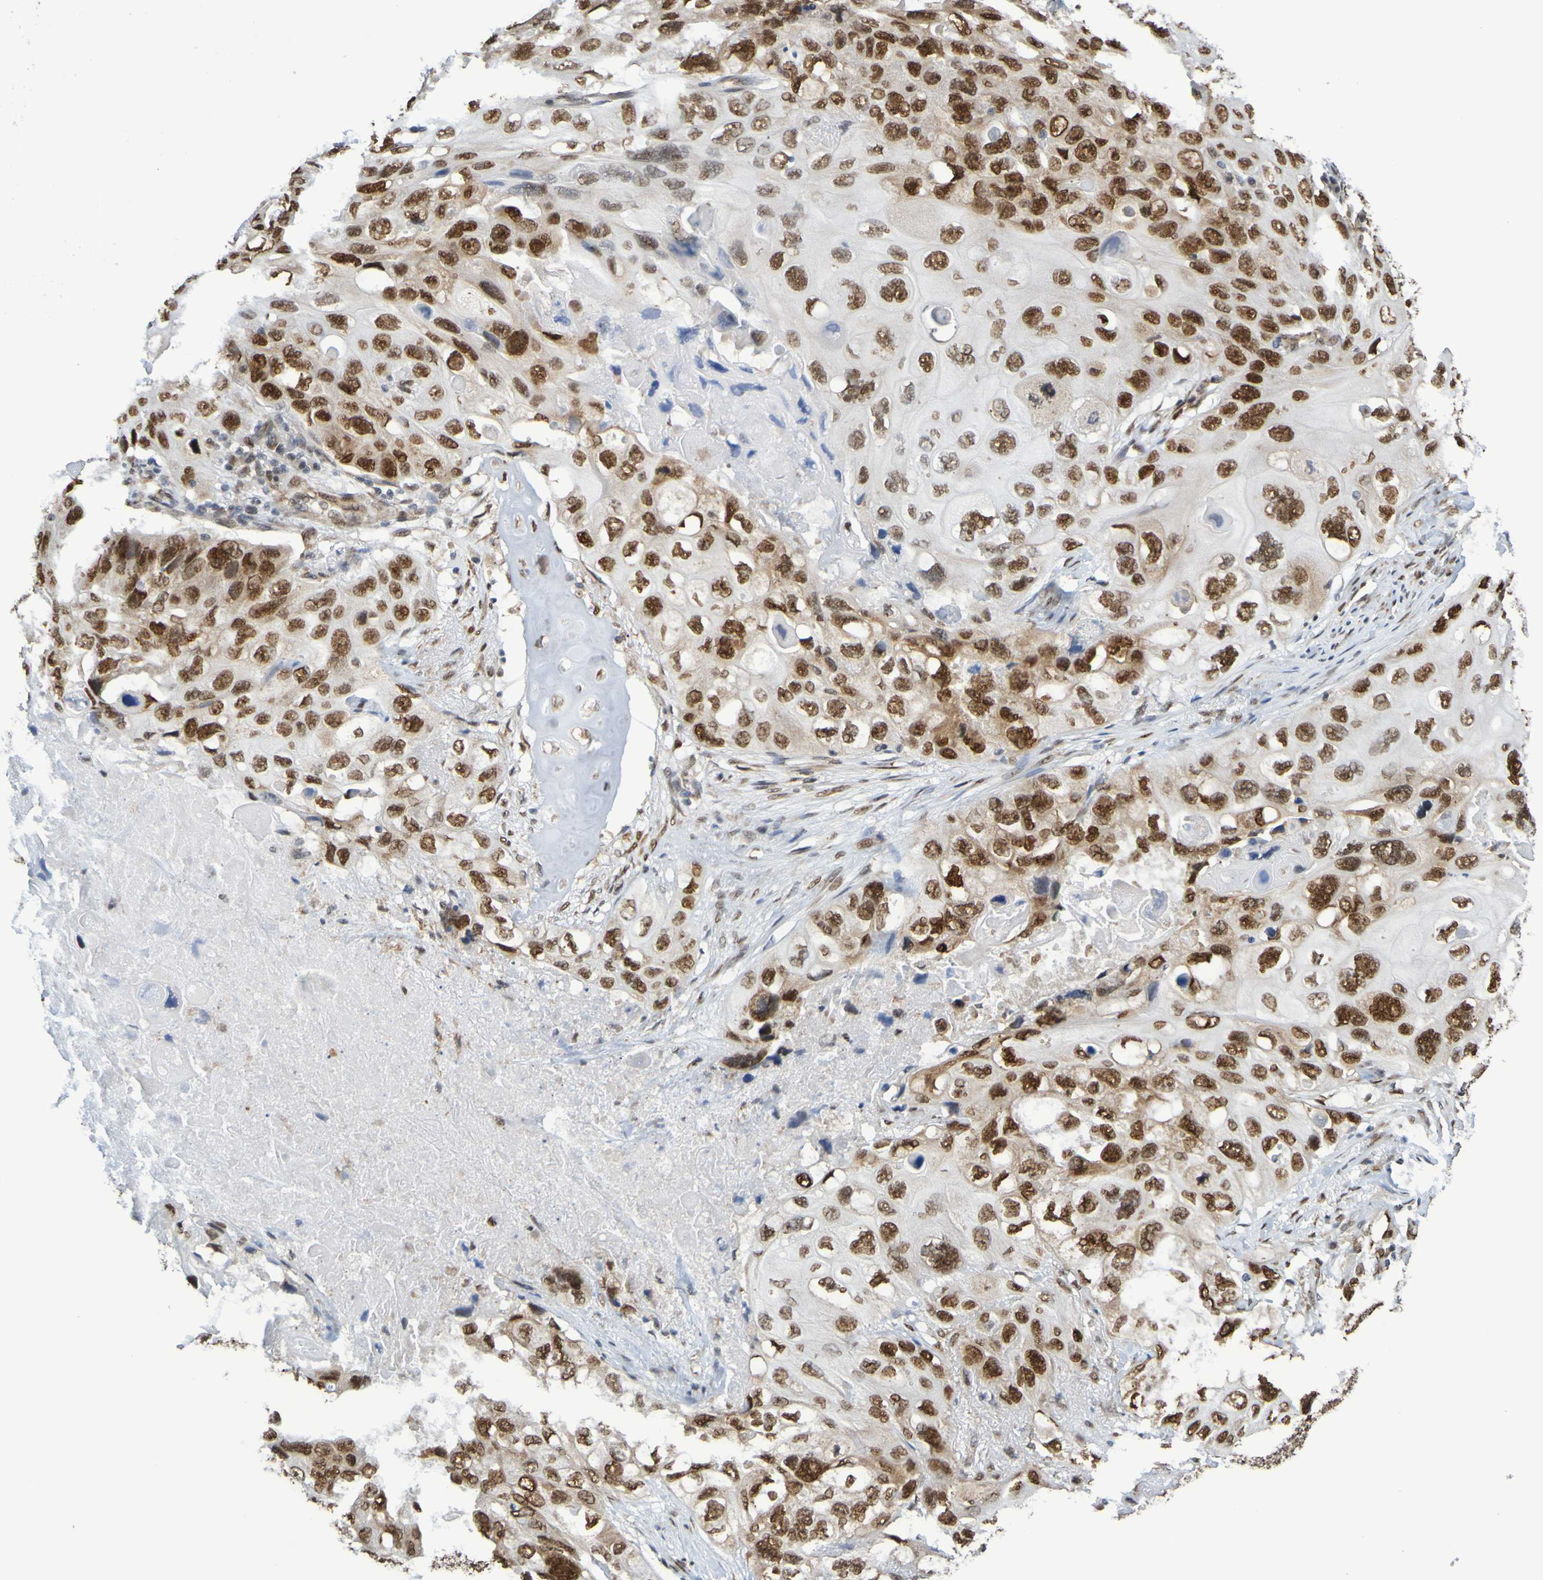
{"staining": {"intensity": "strong", "quantity": ">75%", "location": "nuclear"}, "tissue": "lung cancer", "cell_type": "Tumor cells", "image_type": "cancer", "snomed": [{"axis": "morphology", "description": "Squamous cell carcinoma, NOS"}, {"axis": "topography", "description": "Lung"}], "caption": "IHC (DAB) staining of lung cancer reveals strong nuclear protein positivity in approximately >75% of tumor cells. (Brightfield microscopy of DAB IHC at high magnification).", "gene": "HDAC2", "patient": {"sex": "female", "age": 73}}